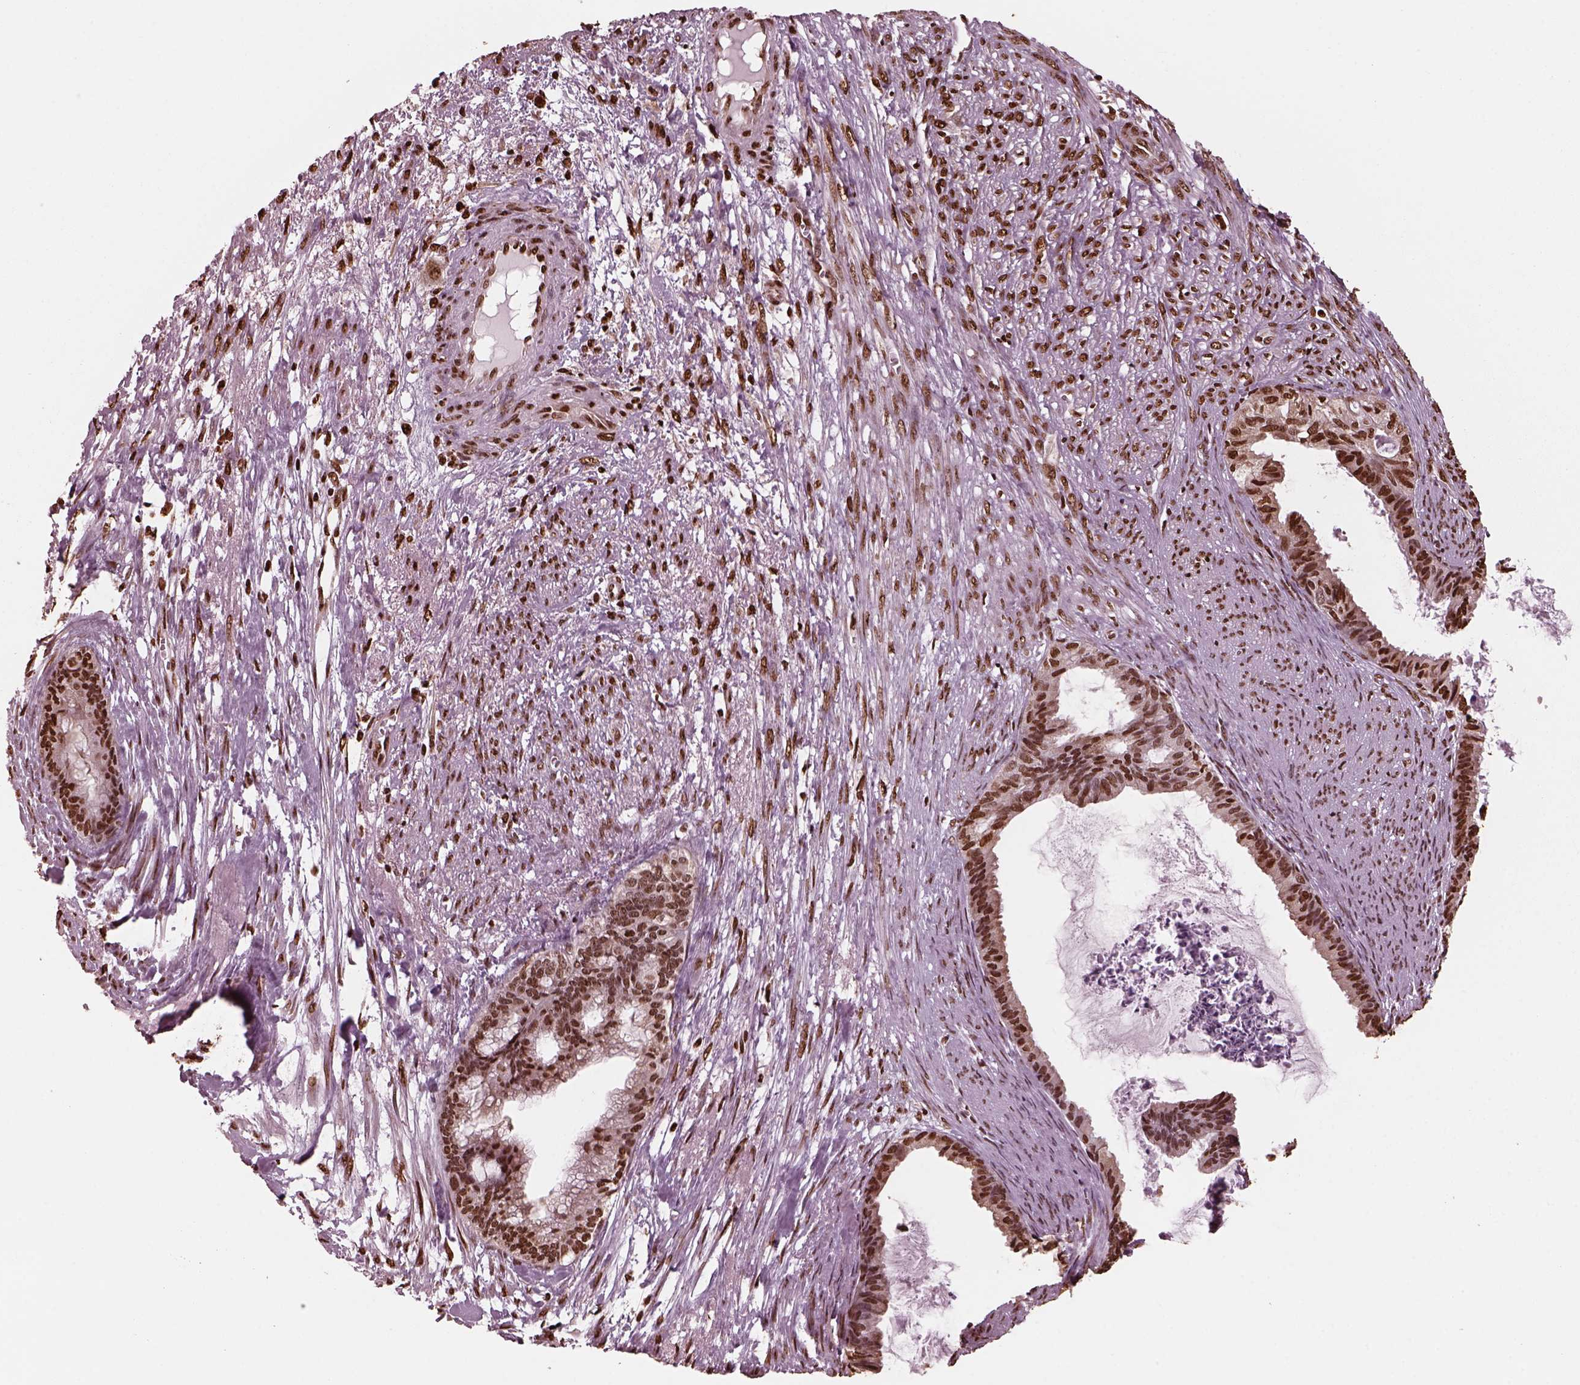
{"staining": {"intensity": "strong", "quantity": ">75%", "location": "nuclear"}, "tissue": "endometrial cancer", "cell_type": "Tumor cells", "image_type": "cancer", "snomed": [{"axis": "morphology", "description": "Adenocarcinoma, NOS"}, {"axis": "topography", "description": "Endometrium"}], "caption": "Immunohistochemistry histopathology image of neoplastic tissue: endometrial cancer stained using IHC reveals high levels of strong protein expression localized specifically in the nuclear of tumor cells, appearing as a nuclear brown color.", "gene": "NSD1", "patient": {"sex": "female", "age": 86}}